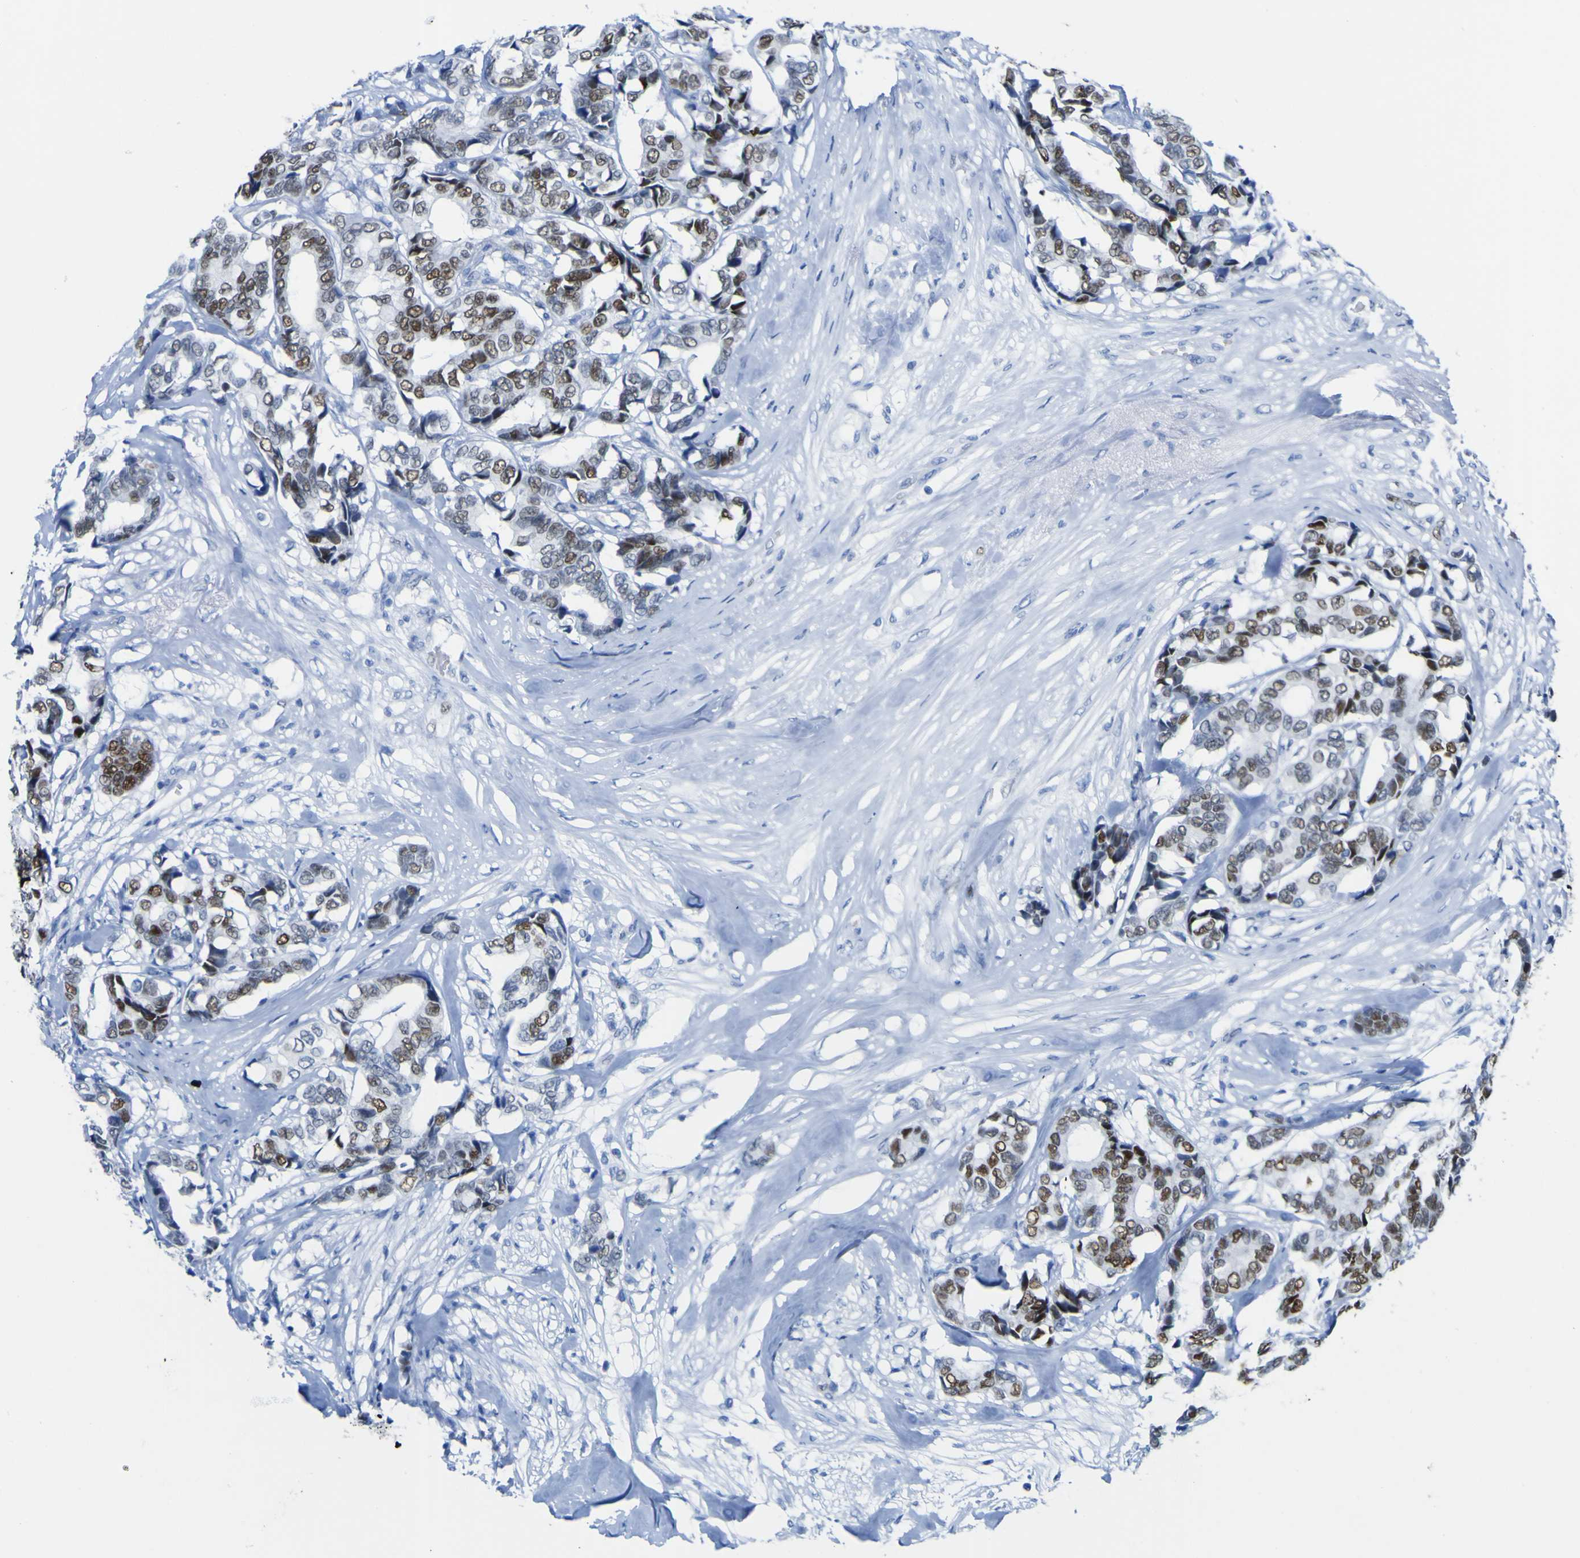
{"staining": {"intensity": "moderate", "quantity": "25%-75%", "location": "nuclear"}, "tissue": "breast cancer", "cell_type": "Tumor cells", "image_type": "cancer", "snomed": [{"axis": "morphology", "description": "Duct carcinoma"}, {"axis": "topography", "description": "Breast"}], "caption": "This photomicrograph exhibits immunohistochemistry staining of breast intraductal carcinoma, with medium moderate nuclear expression in approximately 25%-75% of tumor cells.", "gene": "DACH1", "patient": {"sex": "female", "age": 87}}